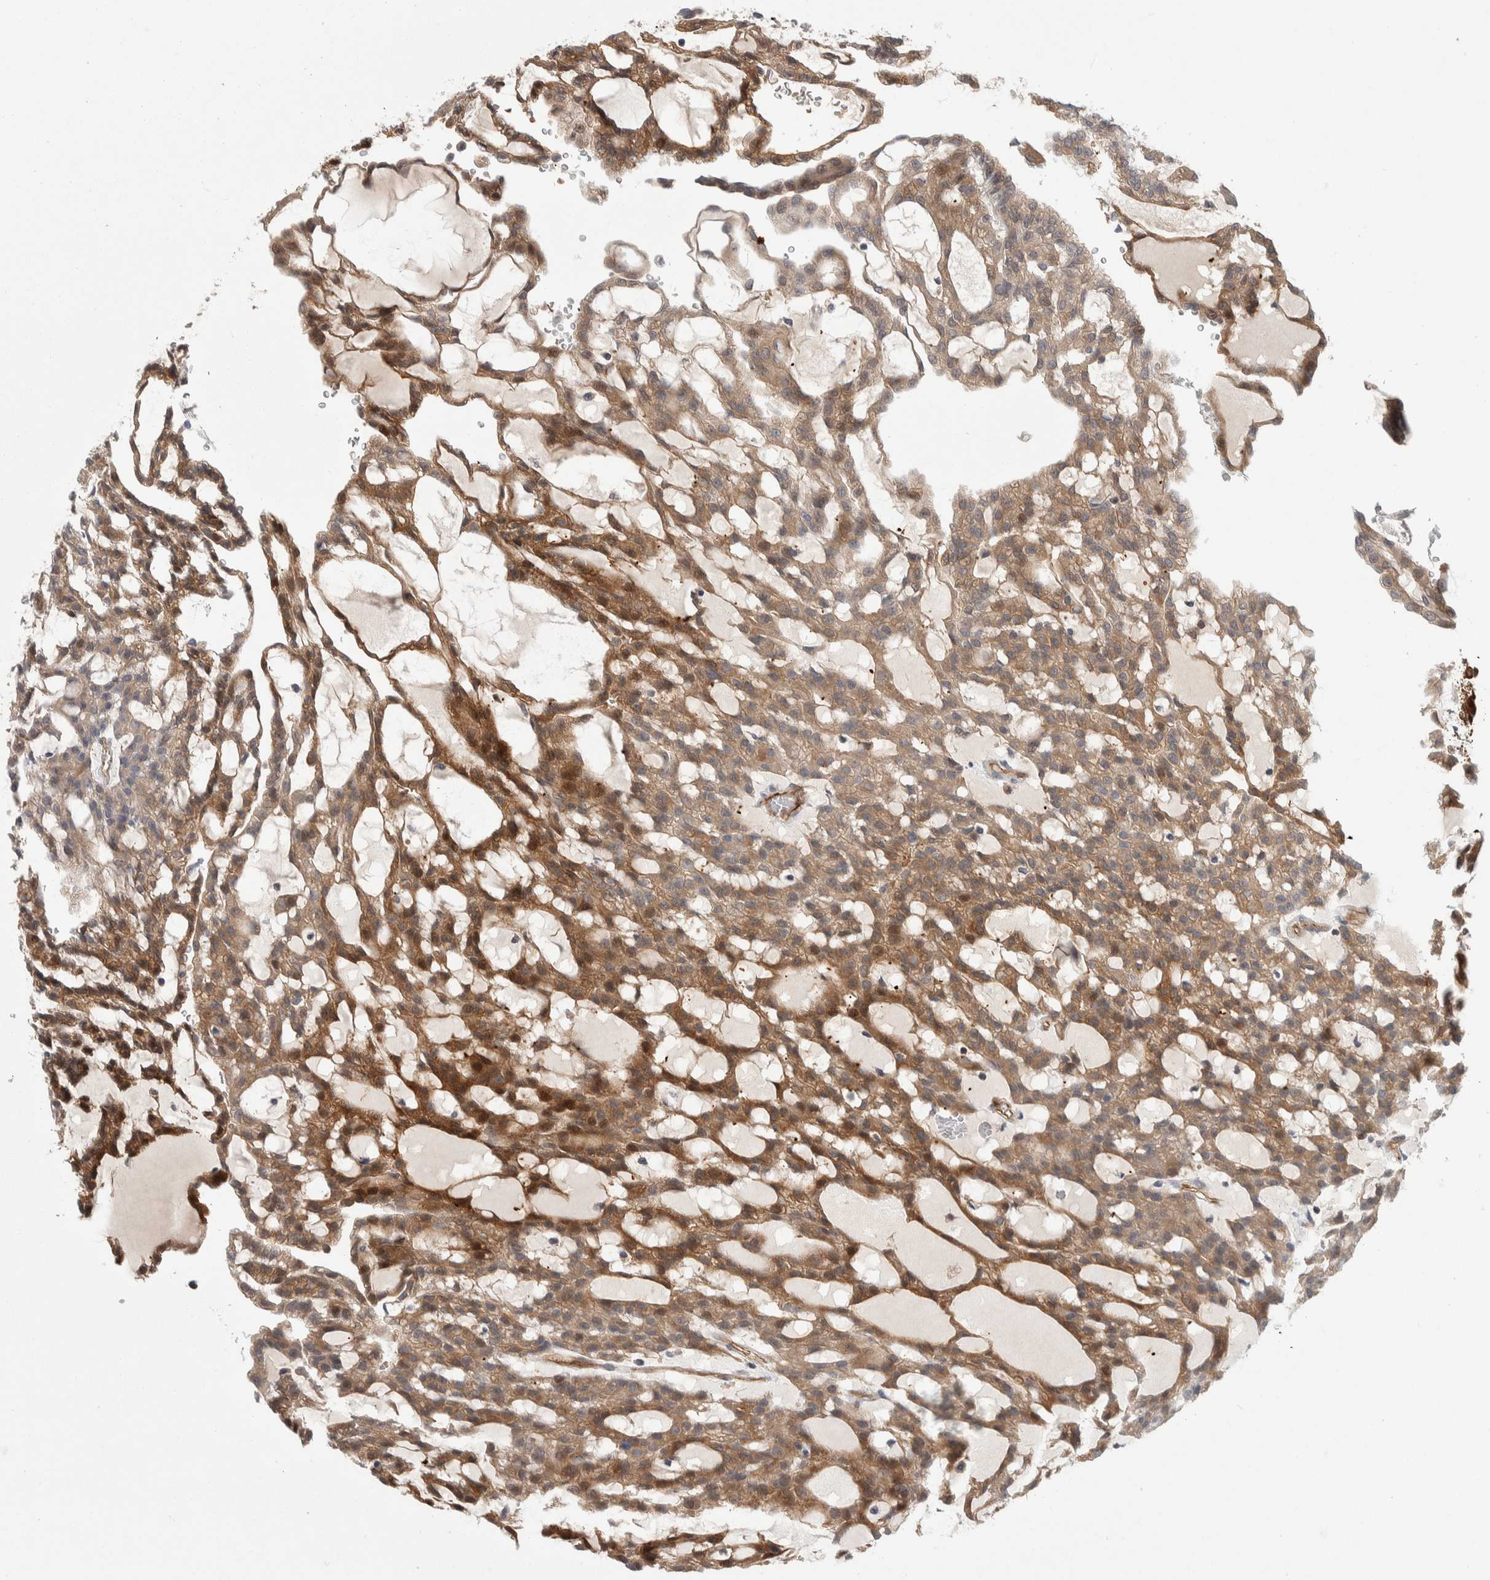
{"staining": {"intensity": "moderate", "quantity": ">75%", "location": "cytoplasmic/membranous"}, "tissue": "renal cancer", "cell_type": "Tumor cells", "image_type": "cancer", "snomed": [{"axis": "morphology", "description": "Adenocarcinoma, NOS"}, {"axis": "topography", "description": "Kidney"}], "caption": "The micrograph displays immunohistochemical staining of renal cancer (adenocarcinoma). There is moderate cytoplasmic/membranous expression is seen in approximately >75% of tumor cells.", "gene": "ZNF862", "patient": {"sex": "male", "age": 63}}